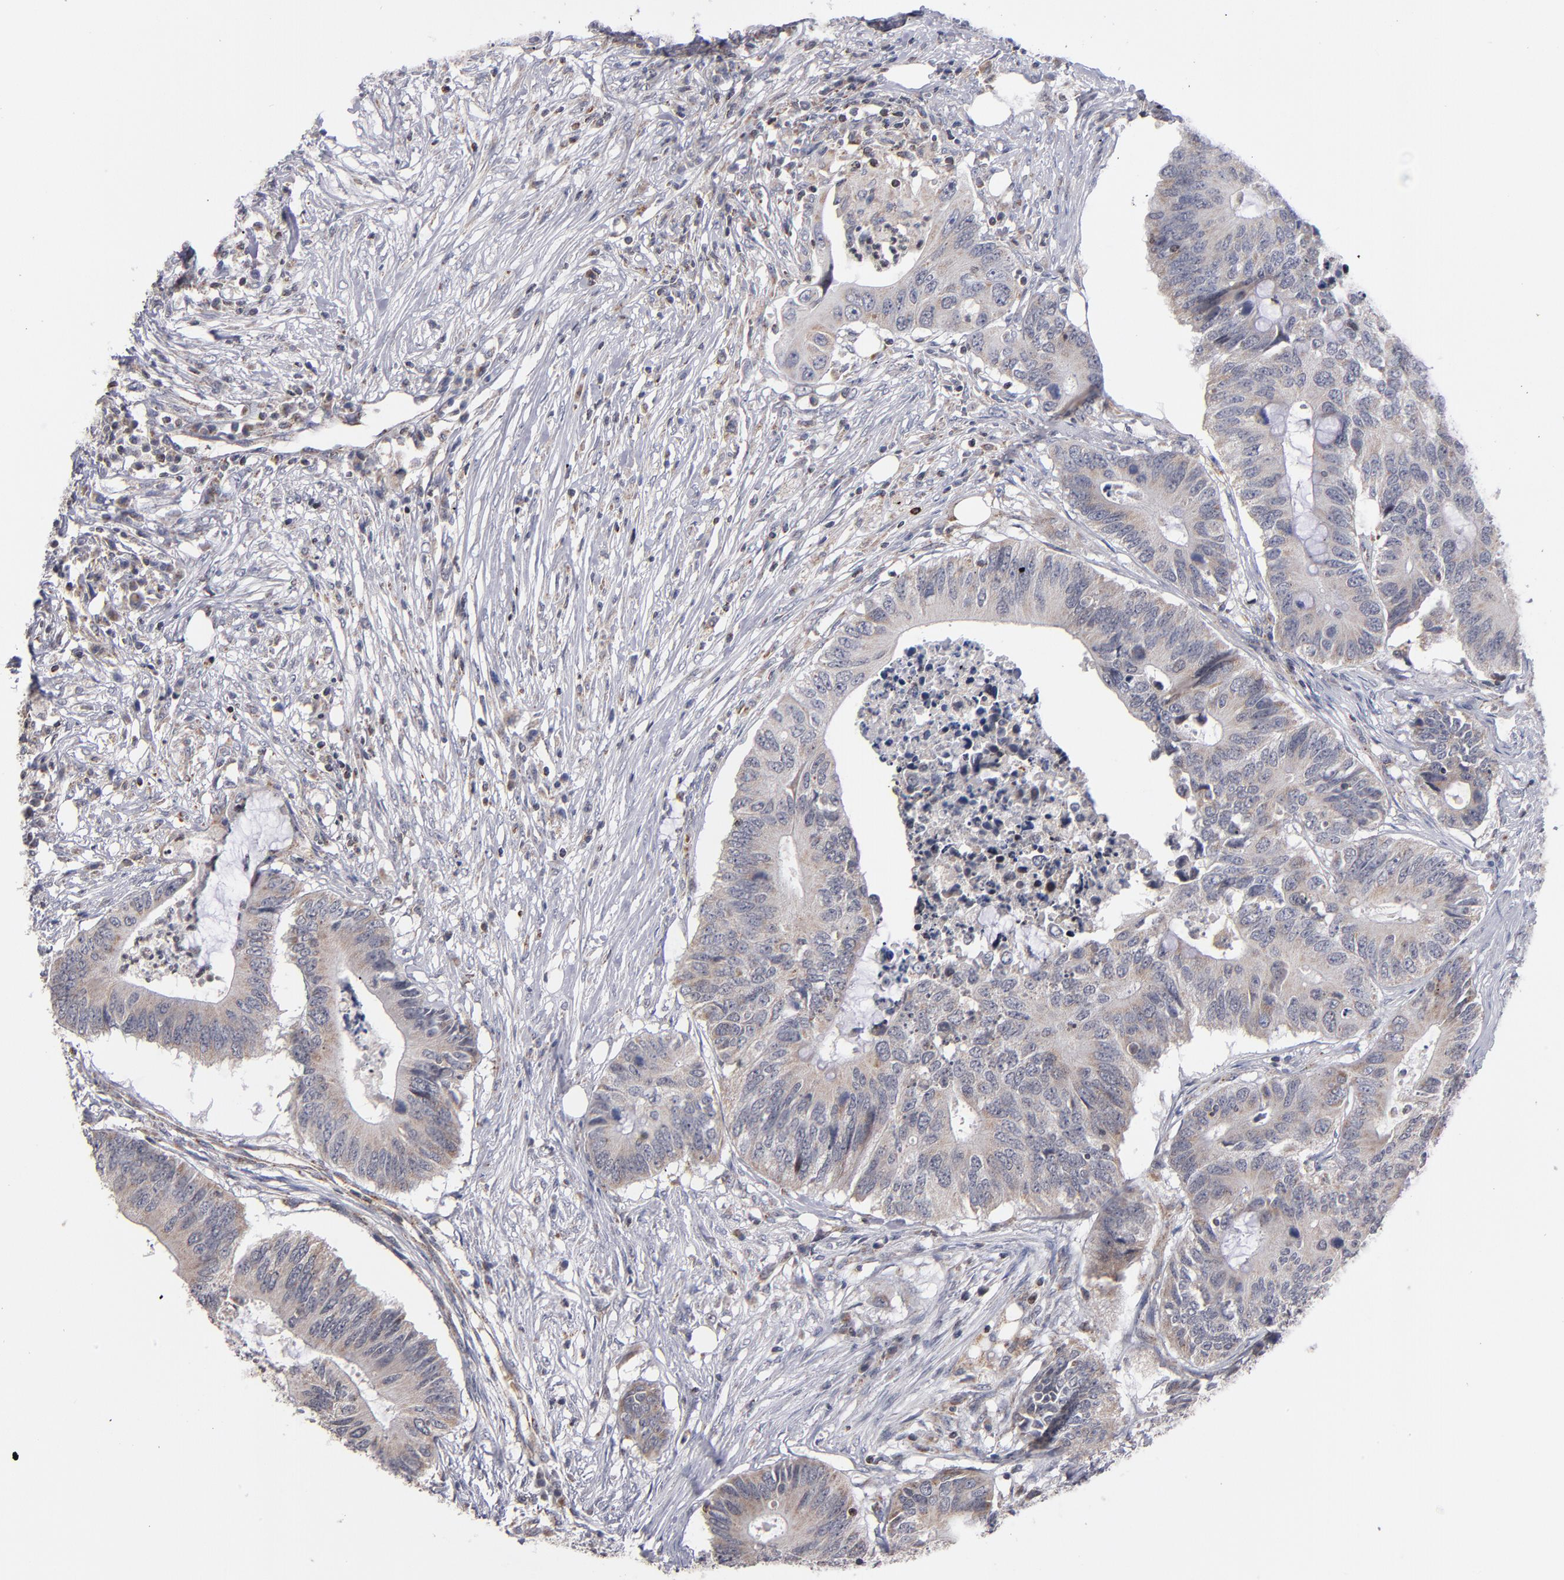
{"staining": {"intensity": "weak", "quantity": ">75%", "location": "cytoplasmic/membranous"}, "tissue": "colorectal cancer", "cell_type": "Tumor cells", "image_type": "cancer", "snomed": [{"axis": "morphology", "description": "Adenocarcinoma, NOS"}, {"axis": "topography", "description": "Colon"}], "caption": "Immunohistochemistry staining of colorectal cancer, which displays low levels of weak cytoplasmic/membranous expression in about >75% of tumor cells indicating weak cytoplasmic/membranous protein staining. The staining was performed using DAB (3,3'-diaminobenzidine) (brown) for protein detection and nuclei were counterstained in hematoxylin (blue).", "gene": "ODF2", "patient": {"sex": "male", "age": 71}}